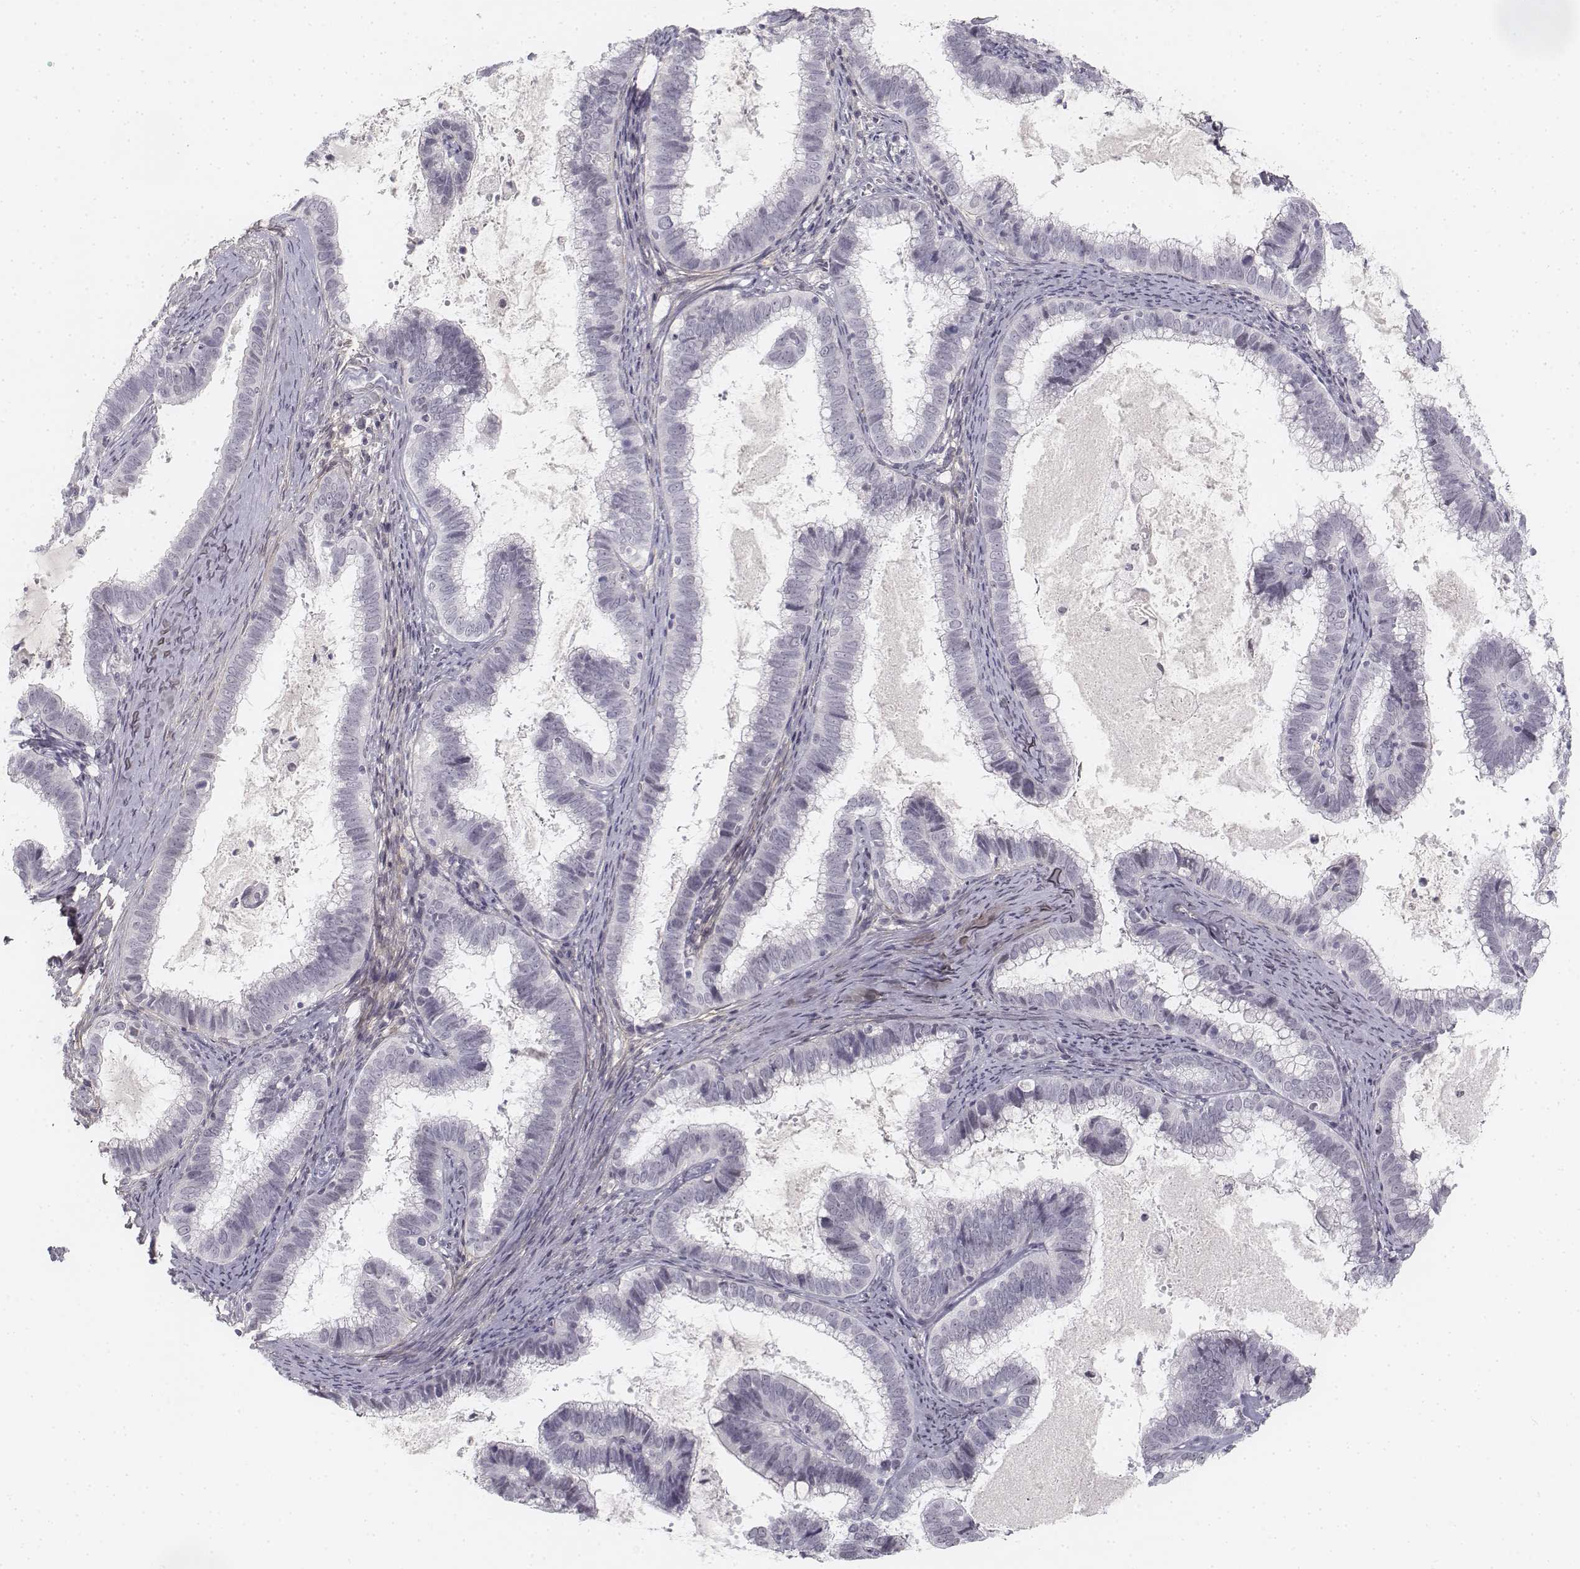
{"staining": {"intensity": "negative", "quantity": "none", "location": "none"}, "tissue": "cervical cancer", "cell_type": "Tumor cells", "image_type": "cancer", "snomed": [{"axis": "morphology", "description": "Adenocarcinoma, NOS"}, {"axis": "topography", "description": "Cervix"}], "caption": "Adenocarcinoma (cervical) stained for a protein using IHC displays no positivity tumor cells.", "gene": "KRT84", "patient": {"sex": "female", "age": 61}}